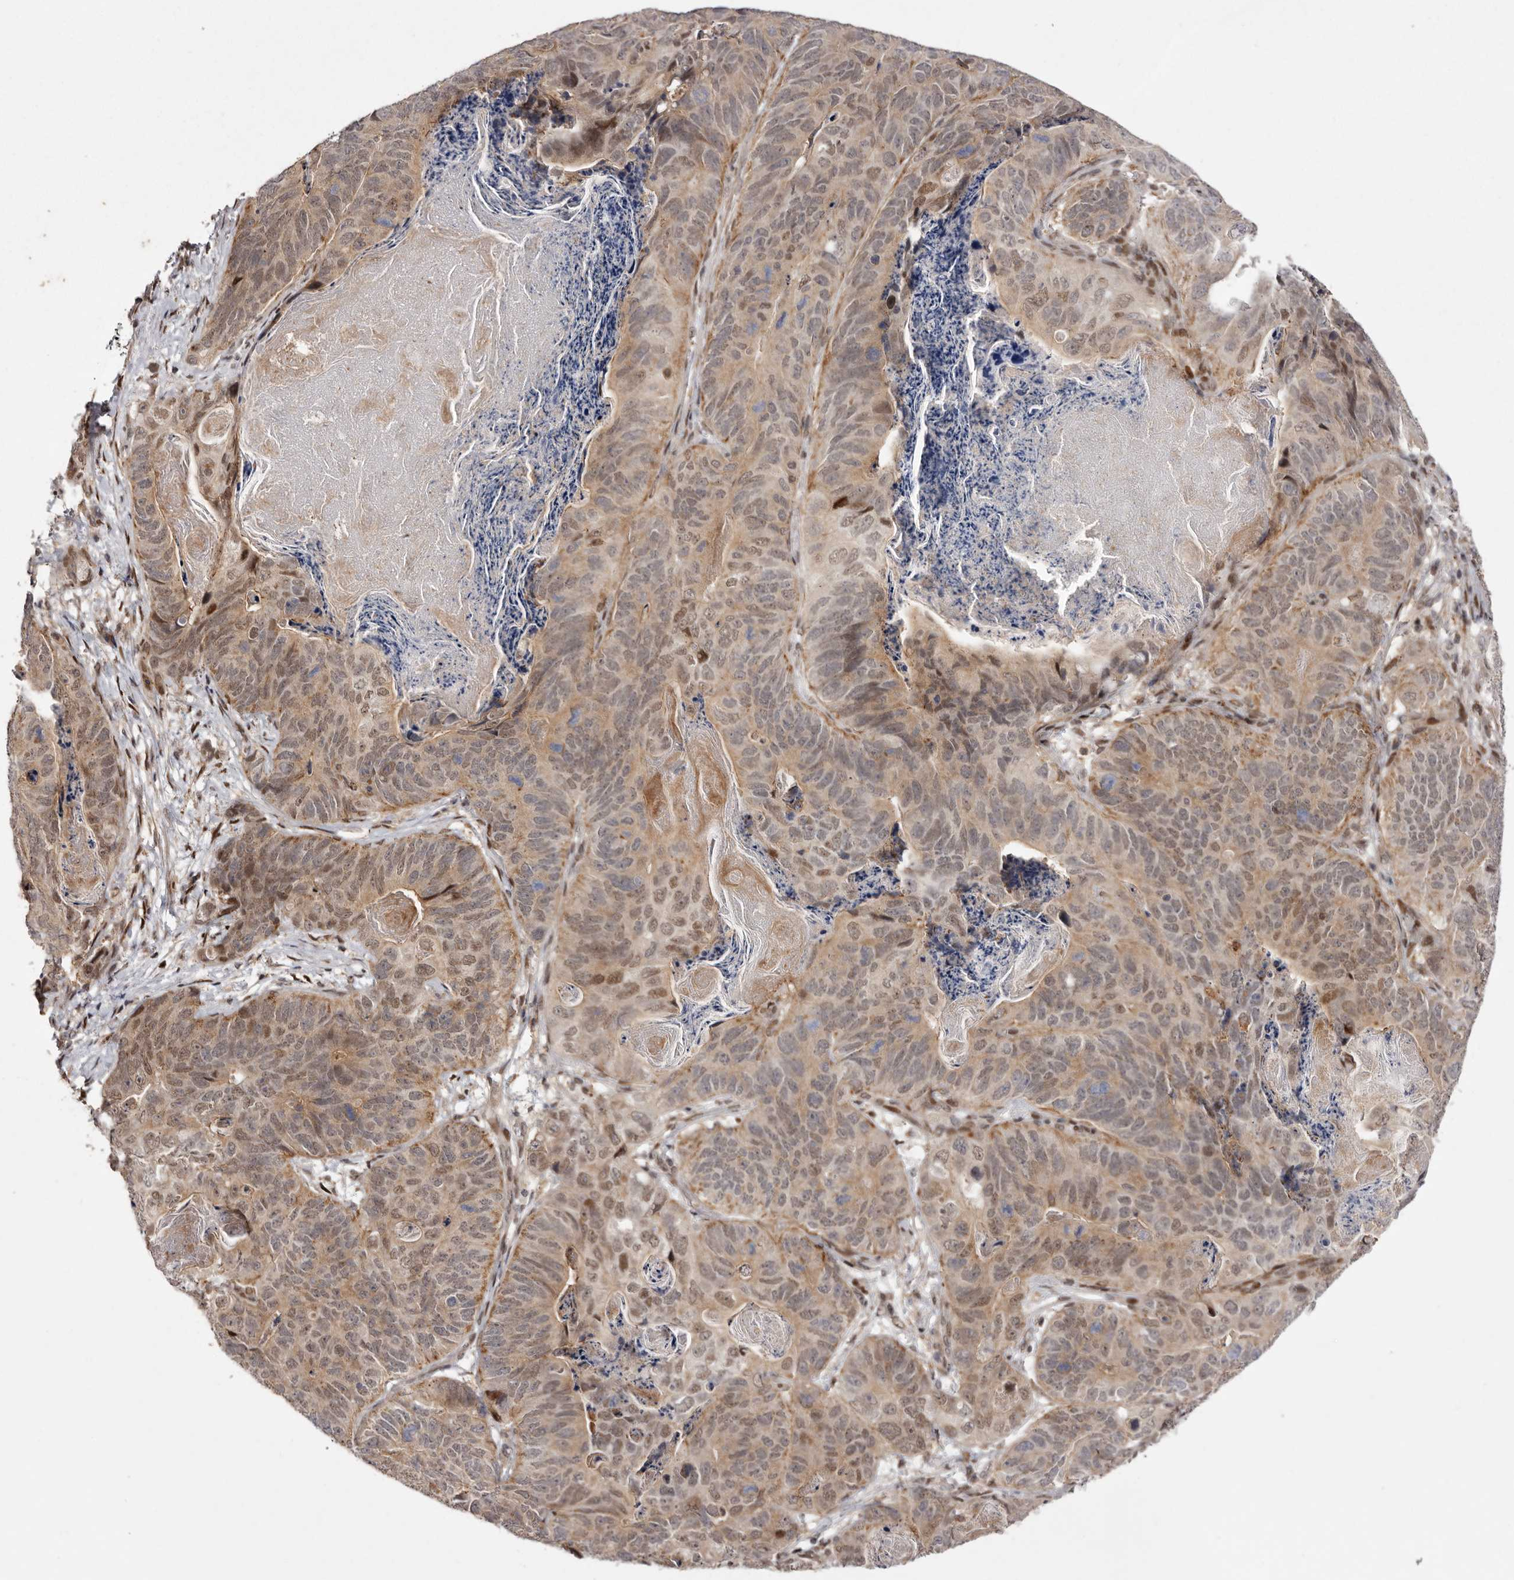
{"staining": {"intensity": "moderate", "quantity": "25%-75%", "location": "cytoplasmic/membranous,nuclear"}, "tissue": "stomach cancer", "cell_type": "Tumor cells", "image_type": "cancer", "snomed": [{"axis": "morphology", "description": "Normal tissue, NOS"}, {"axis": "morphology", "description": "Adenocarcinoma, NOS"}, {"axis": "topography", "description": "Stomach"}], "caption": "This histopathology image exhibits IHC staining of adenocarcinoma (stomach), with medium moderate cytoplasmic/membranous and nuclear positivity in approximately 25%-75% of tumor cells.", "gene": "FBXO5", "patient": {"sex": "female", "age": 89}}